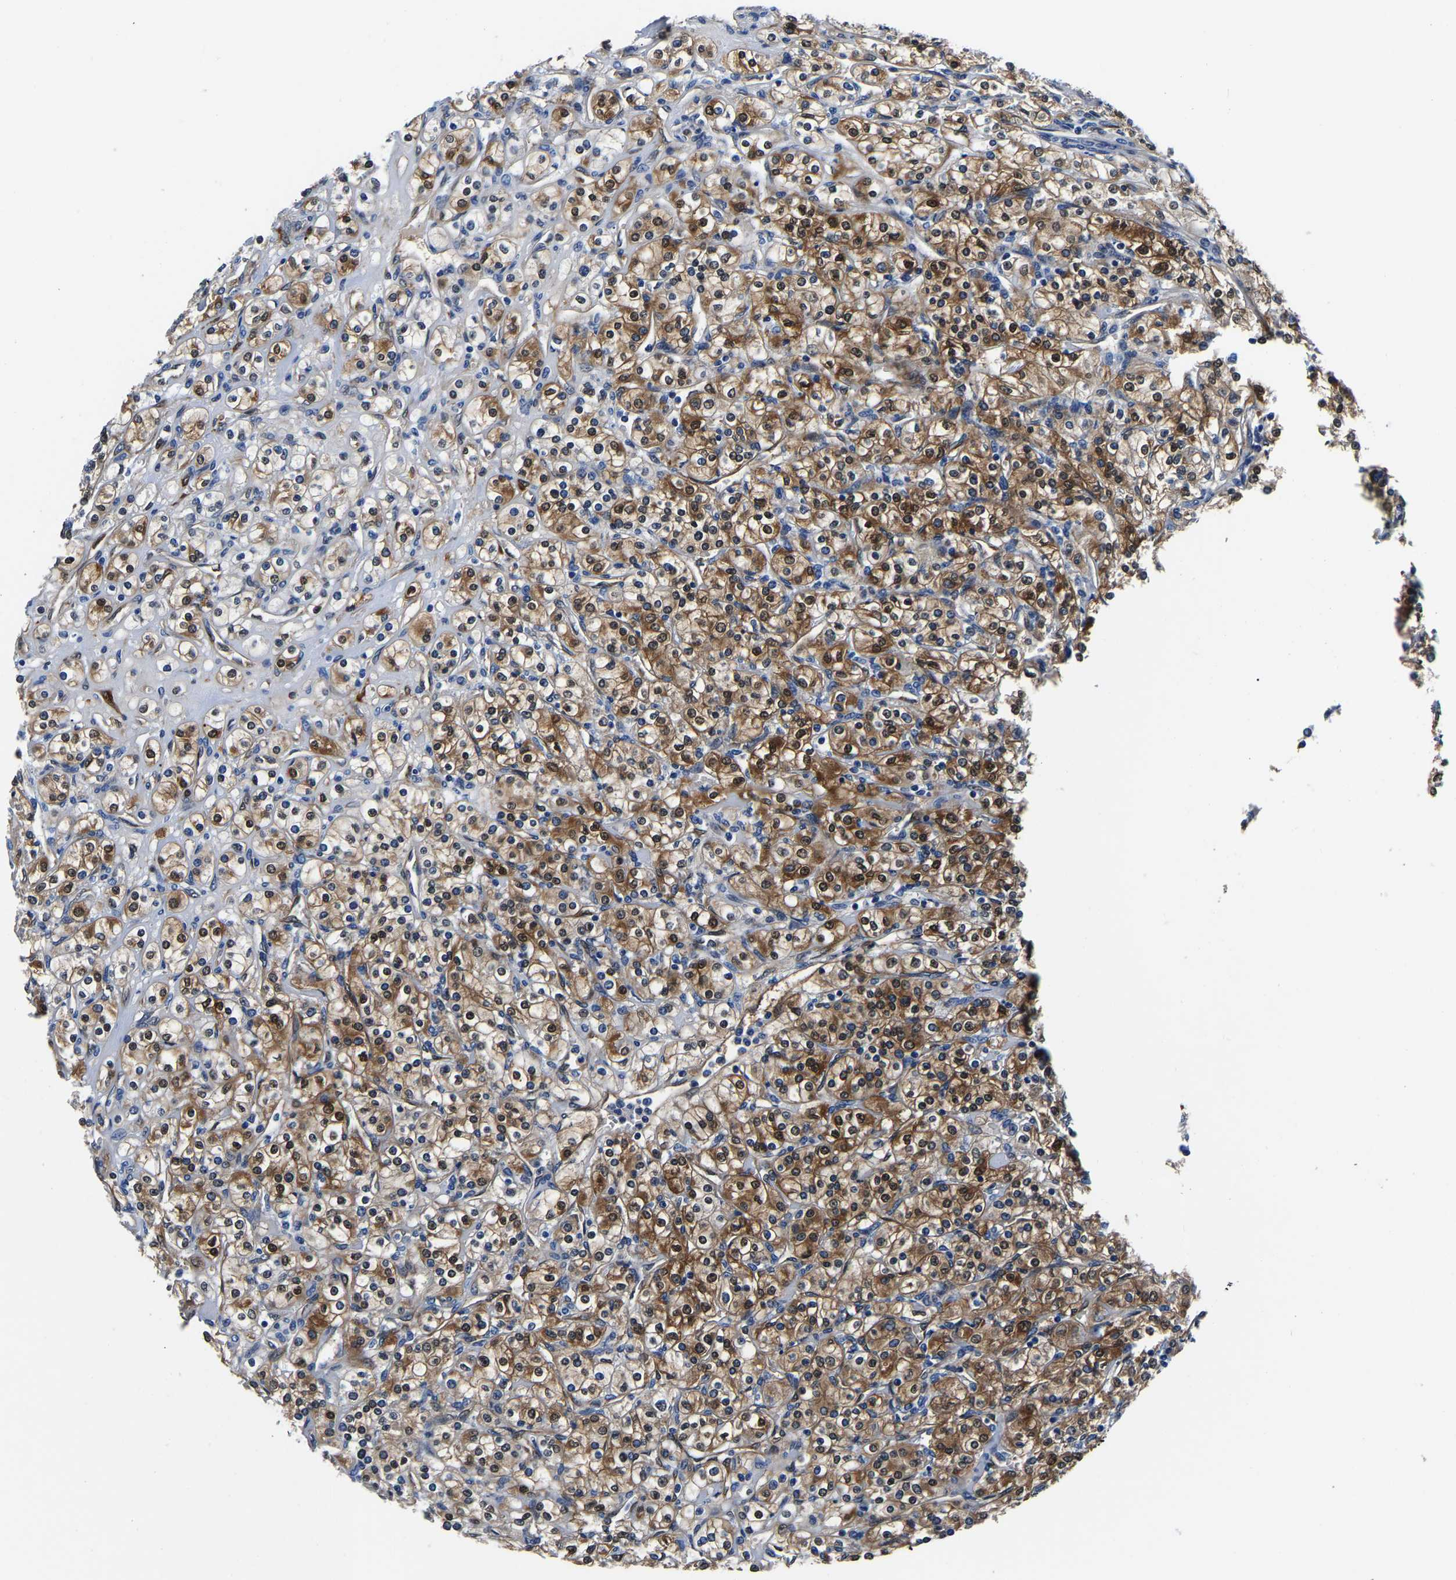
{"staining": {"intensity": "strong", "quantity": ">75%", "location": "cytoplasmic/membranous"}, "tissue": "renal cancer", "cell_type": "Tumor cells", "image_type": "cancer", "snomed": [{"axis": "morphology", "description": "Adenocarcinoma, NOS"}, {"axis": "topography", "description": "Kidney"}], "caption": "This image shows IHC staining of renal cancer (adenocarcinoma), with high strong cytoplasmic/membranous positivity in about >75% of tumor cells.", "gene": "S100A13", "patient": {"sex": "male", "age": 77}}